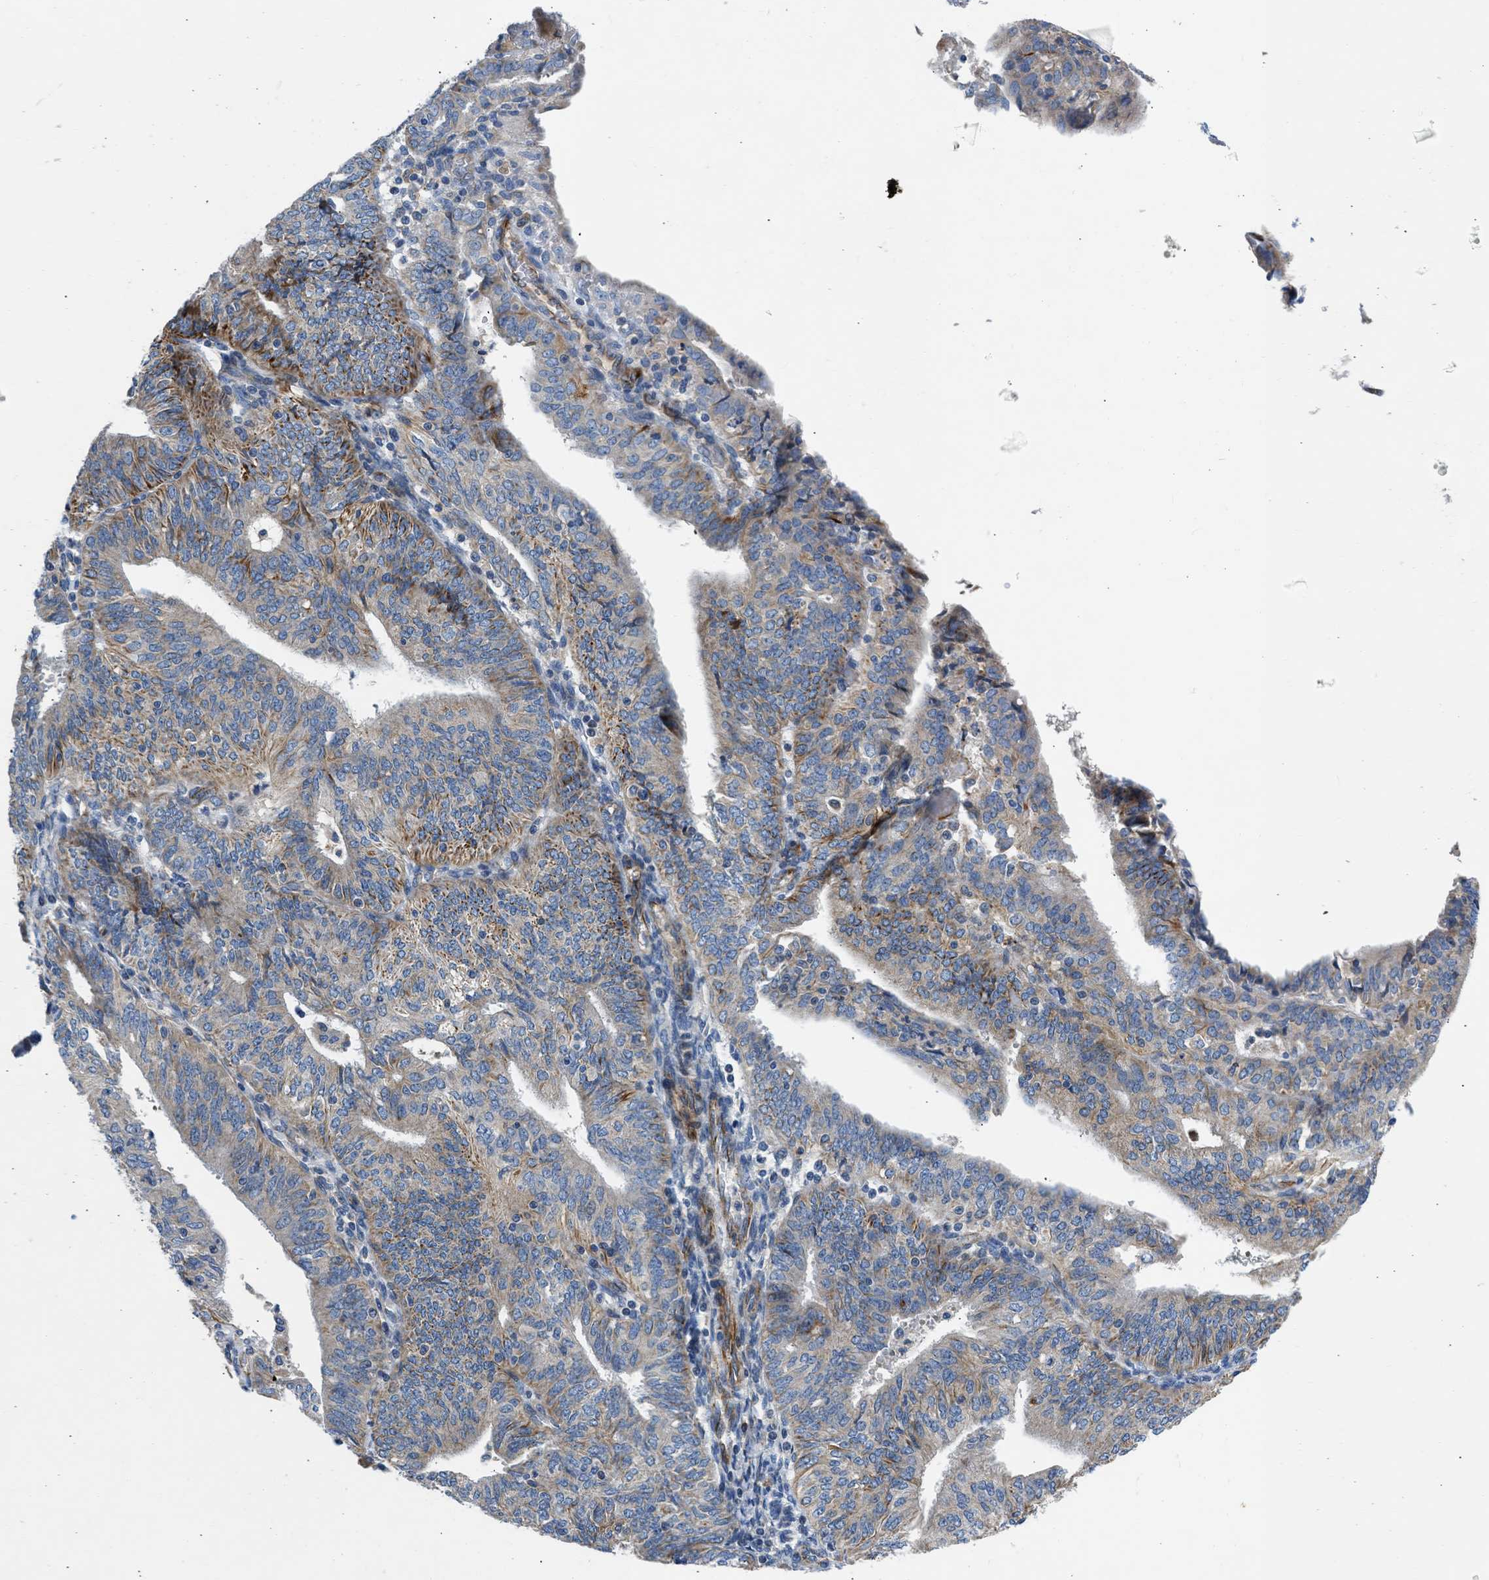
{"staining": {"intensity": "moderate", "quantity": "<25%", "location": "cytoplasmic/membranous"}, "tissue": "endometrial cancer", "cell_type": "Tumor cells", "image_type": "cancer", "snomed": [{"axis": "morphology", "description": "Adenocarcinoma, NOS"}, {"axis": "topography", "description": "Endometrium"}], "caption": "DAB immunohistochemical staining of endometrial cancer (adenocarcinoma) reveals moderate cytoplasmic/membranous protein expression in about <25% of tumor cells.", "gene": "ULK4", "patient": {"sex": "female", "age": 58}}